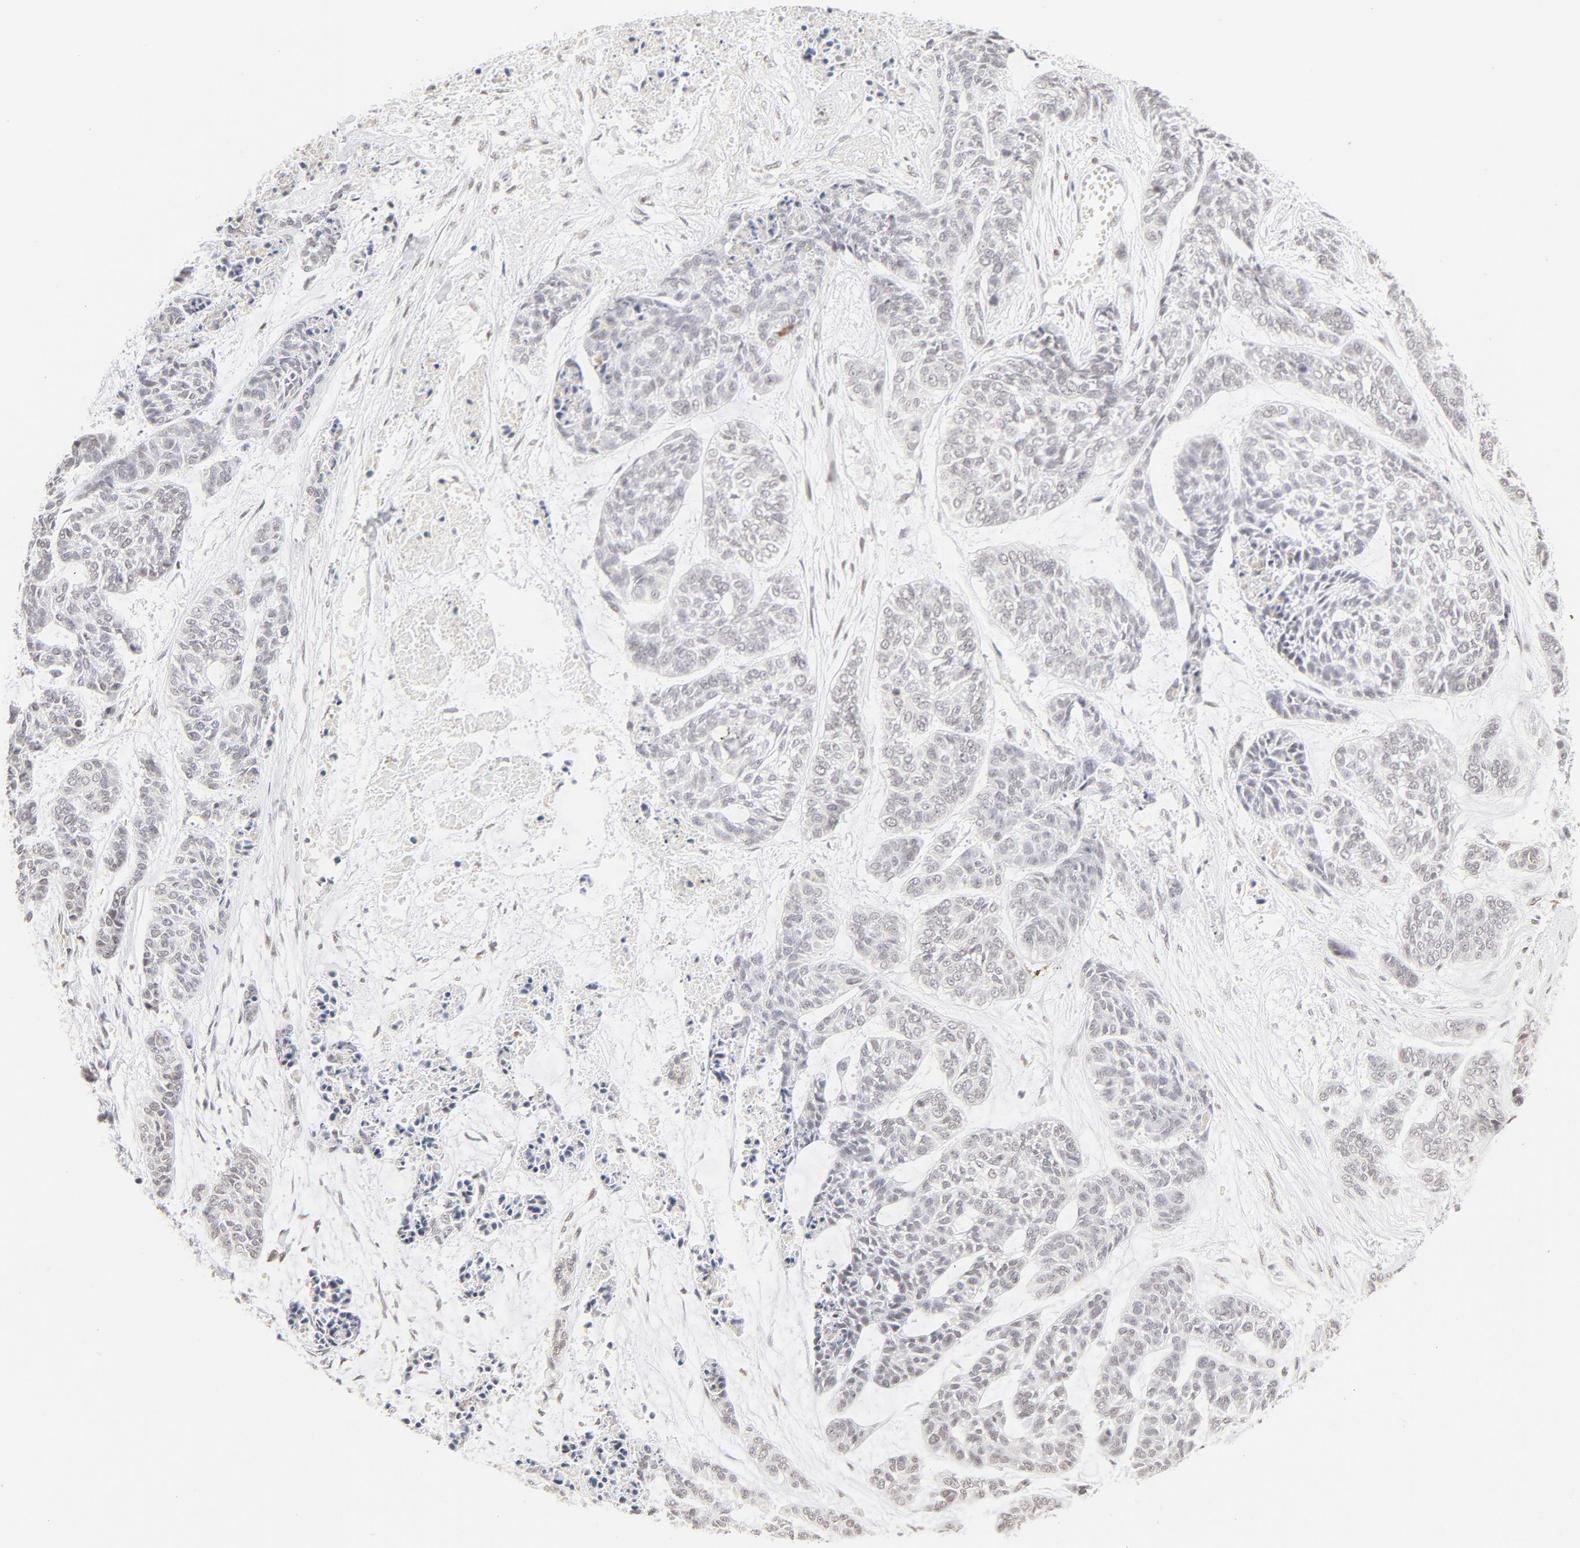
{"staining": {"intensity": "negative", "quantity": "none", "location": "none"}, "tissue": "skin cancer", "cell_type": "Tumor cells", "image_type": "cancer", "snomed": [{"axis": "morphology", "description": "Basal cell carcinoma"}, {"axis": "topography", "description": "Skin"}], "caption": "There is no significant expression in tumor cells of skin cancer (basal cell carcinoma).", "gene": "PBX3", "patient": {"sex": "female", "age": 64}}